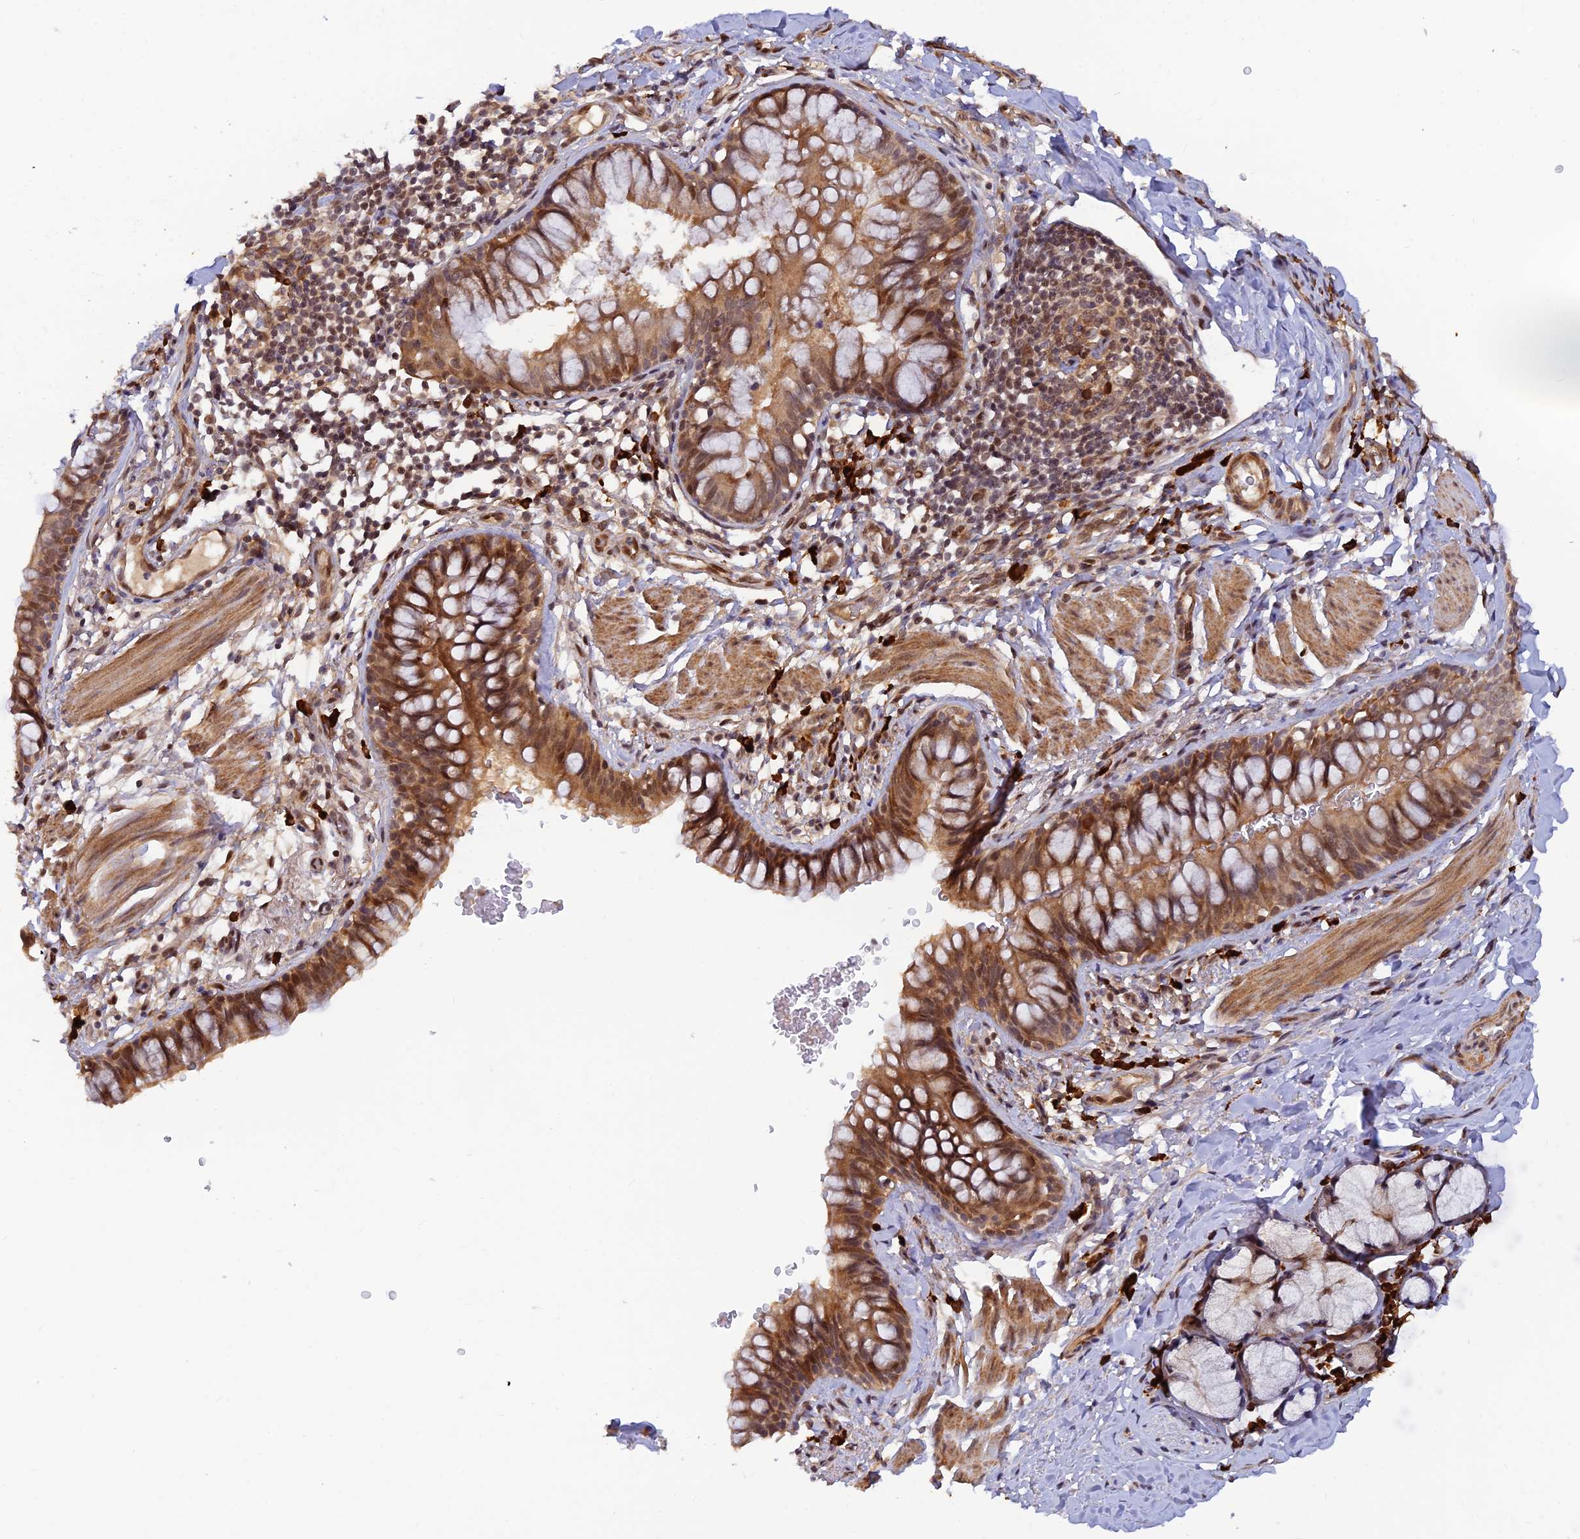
{"staining": {"intensity": "moderate", "quantity": ">75%", "location": "cytoplasmic/membranous,nuclear"}, "tissue": "bronchus", "cell_type": "Respiratory epithelial cells", "image_type": "normal", "snomed": [{"axis": "morphology", "description": "Normal tissue, NOS"}, {"axis": "topography", "description": "Cartilage tissue"}, {"axis": "topography", "description": "Bronchus"}], "caption": "A micrograph showing moderate cytoplasmic/membranous,nuclear positivity in approximately >75% of respiratory epithelial cells in benign bronchus, as visualized by brown immunohistochemical staining.", "gene": "ZNF565", "patient": {"sex": "female", "age": 36}}